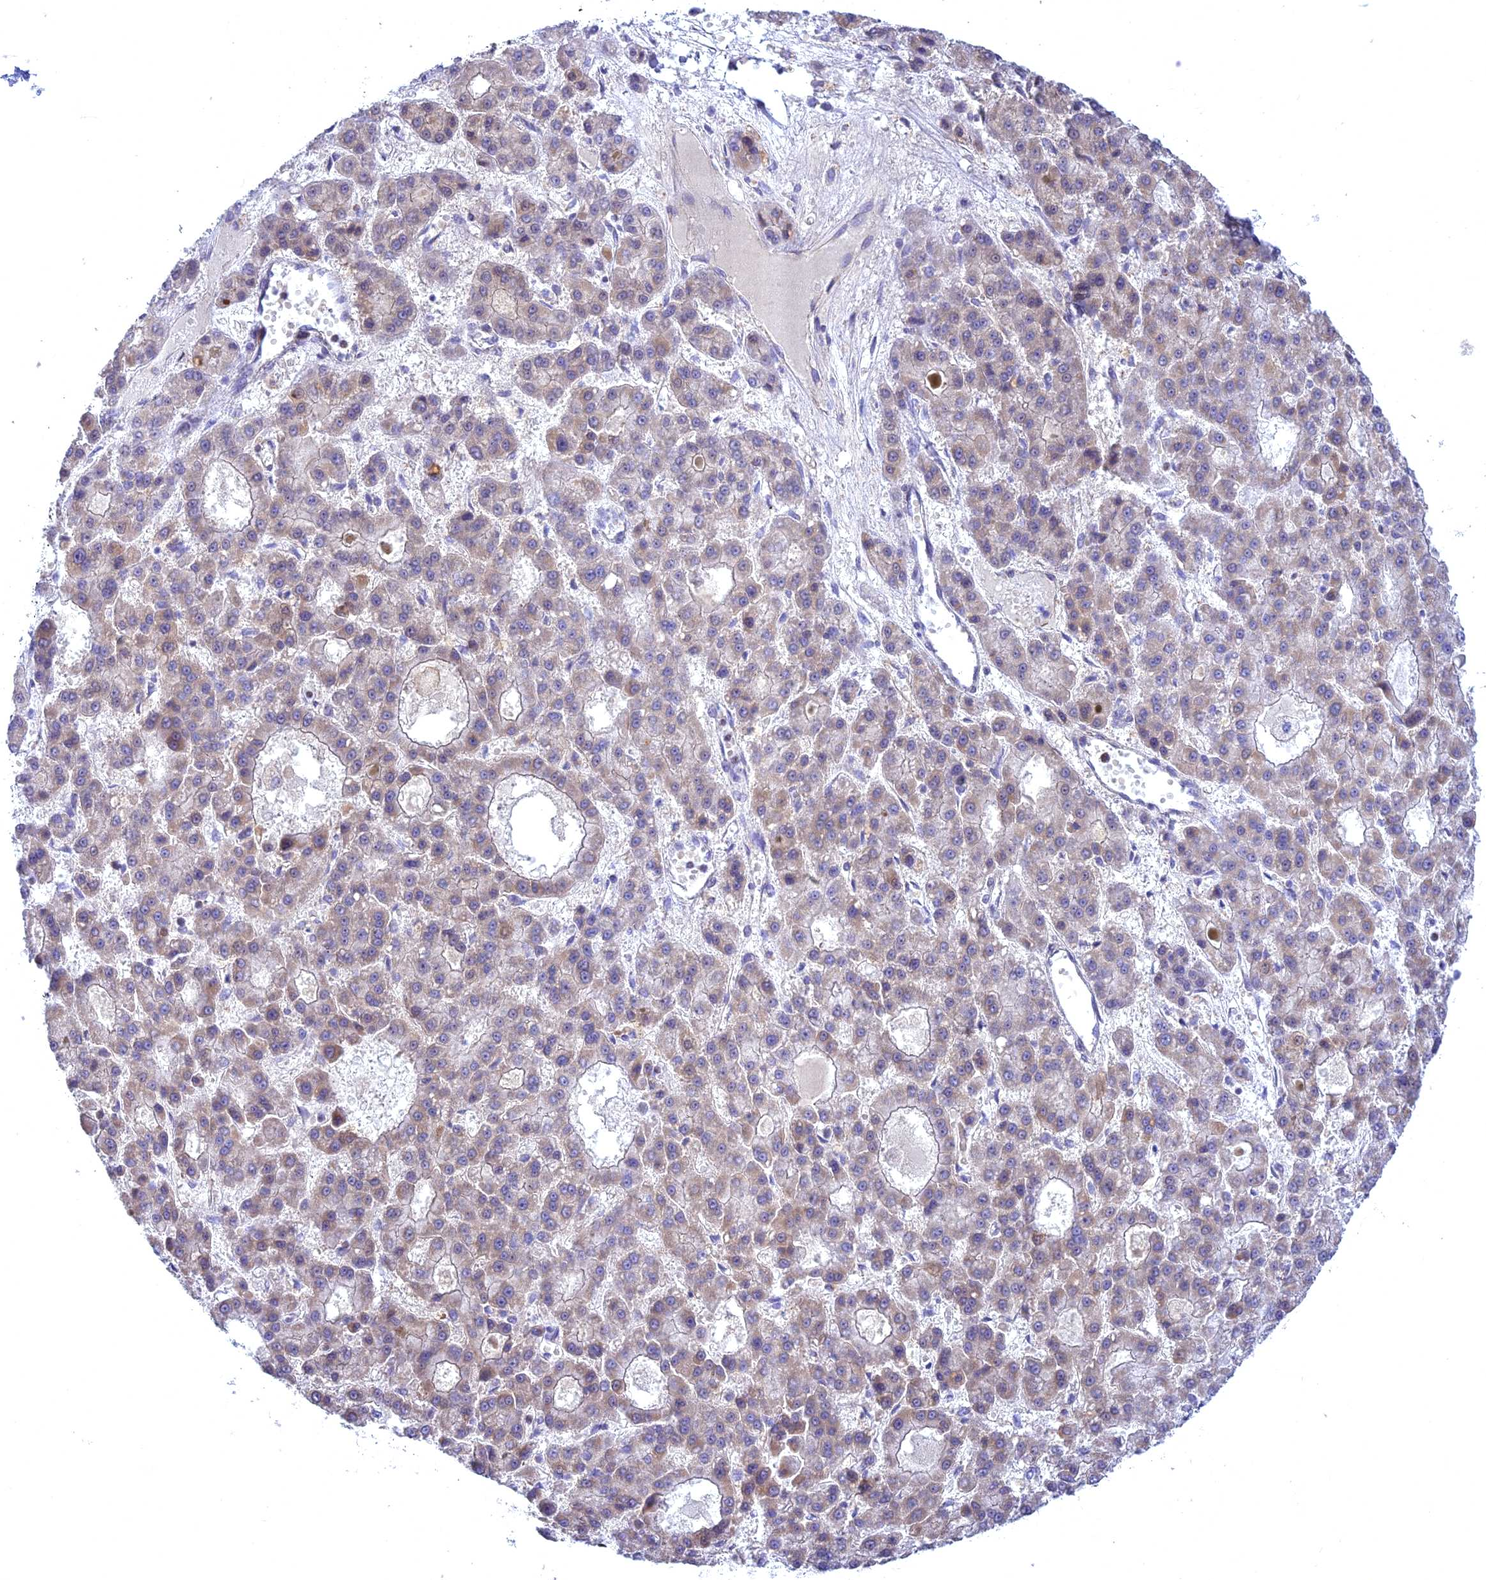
{"staining": {"intensity": "weak", "quantity": "<25%", "location": "cytoplasmic/membranous"}, "tissue": "liver cancer", "cell_type": "Tumor cells", "image_type": "cancer", "snomed": [{"axis": "morphology", "description": "Carcinoma, Hepatocellular, NOS"}, {"axis": "topography", "description": "Liver"}], "caption": "Tumor cells show no significant protein positivity in liver hepatocellular carcinoma.", "gene": "CENPV", "patient": {"sex": "male", "age": 70}}